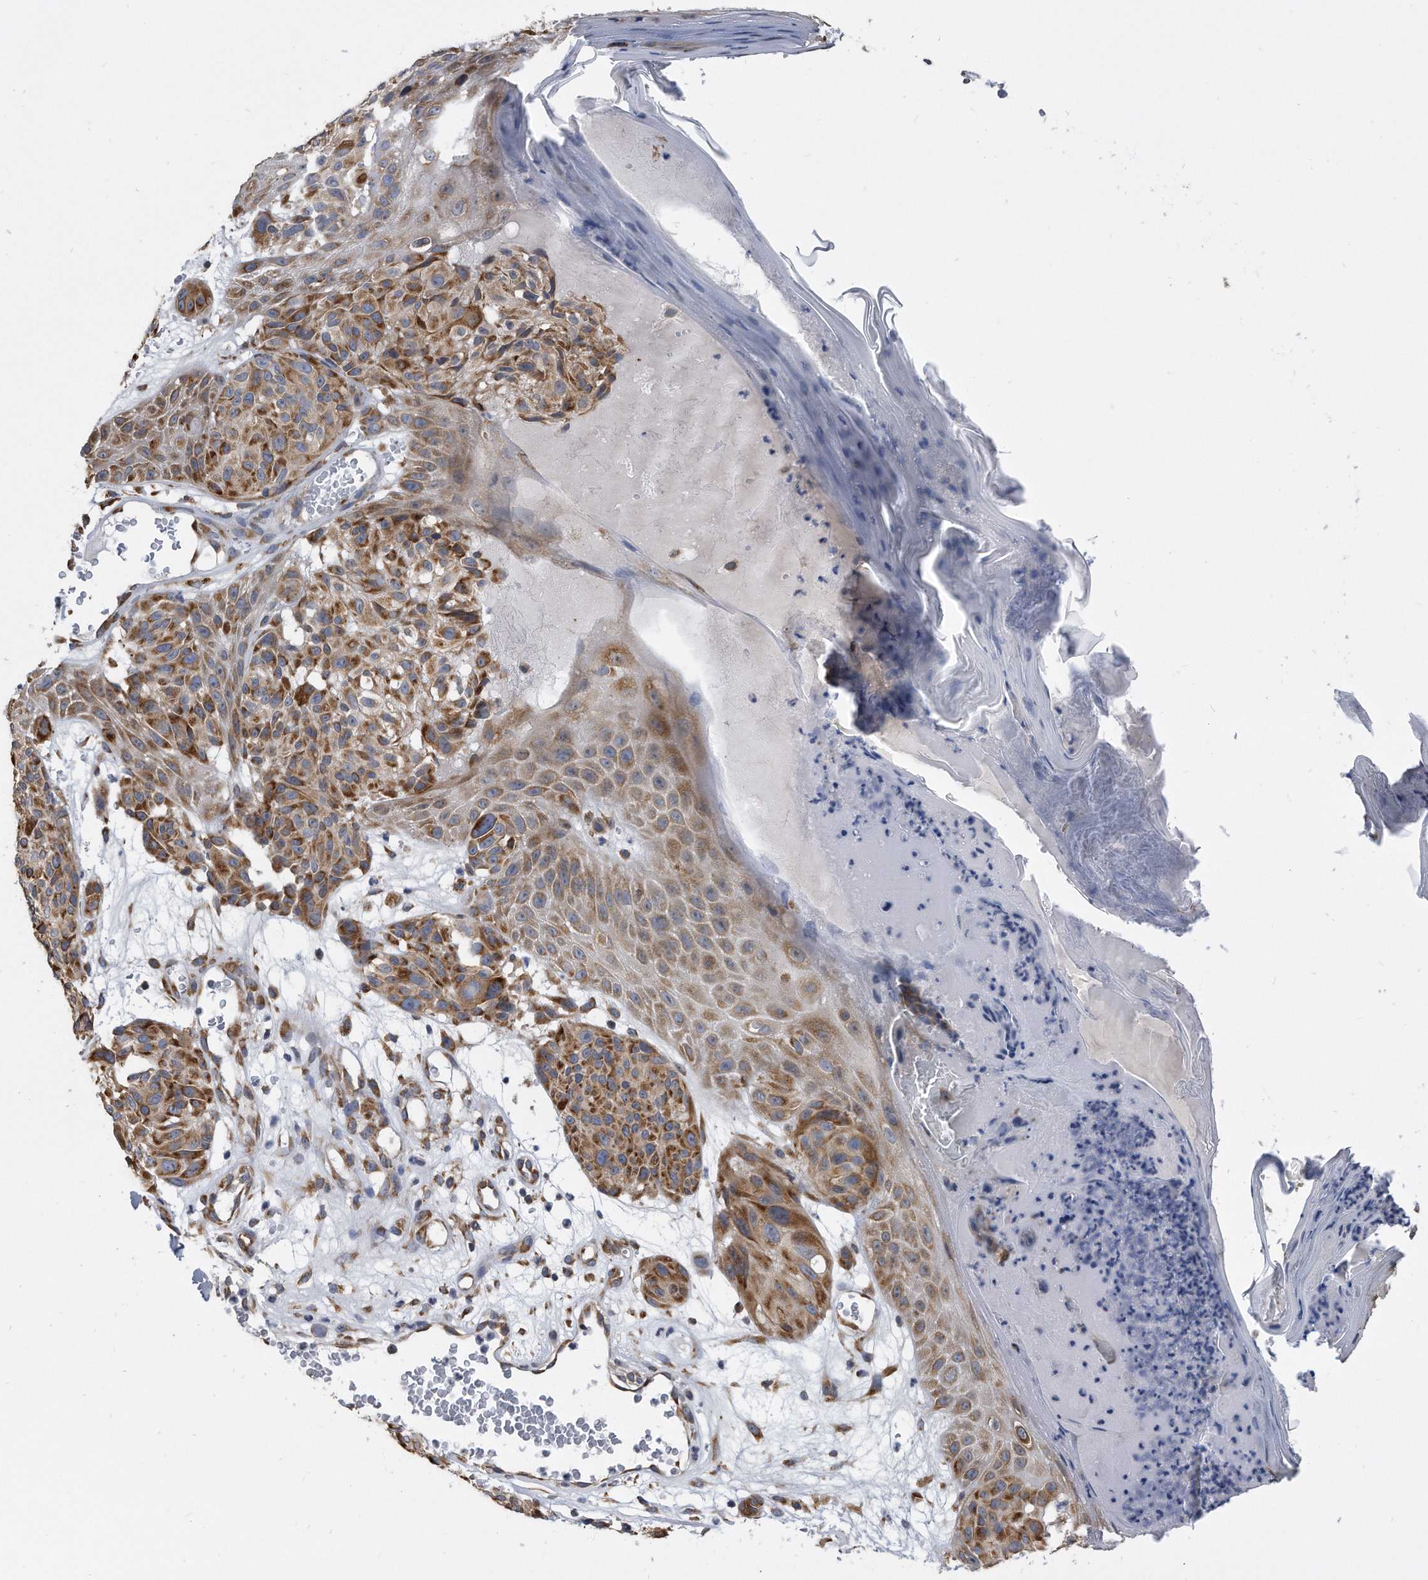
{"staining": {"intensity": "strong", "quantity": ">75%", "location": "cytoplasmic/membranous"}, "tissue": "melanoma", "cell_type": "Tumor cells", "image_type": "cancer", "snomed": [{"axis": "morphology", "description": "Malignant melanoma, NOS"}, {"axis": "topography", "description": "Skin"}], "caption": "Melanoma stained for a protein (brown) reveals strong cytoplasmic/membranous positive staining in approximately >75% of tumor cells.", "gene": "CCDC47", "patient": {"sex": "male", "age": 83}}